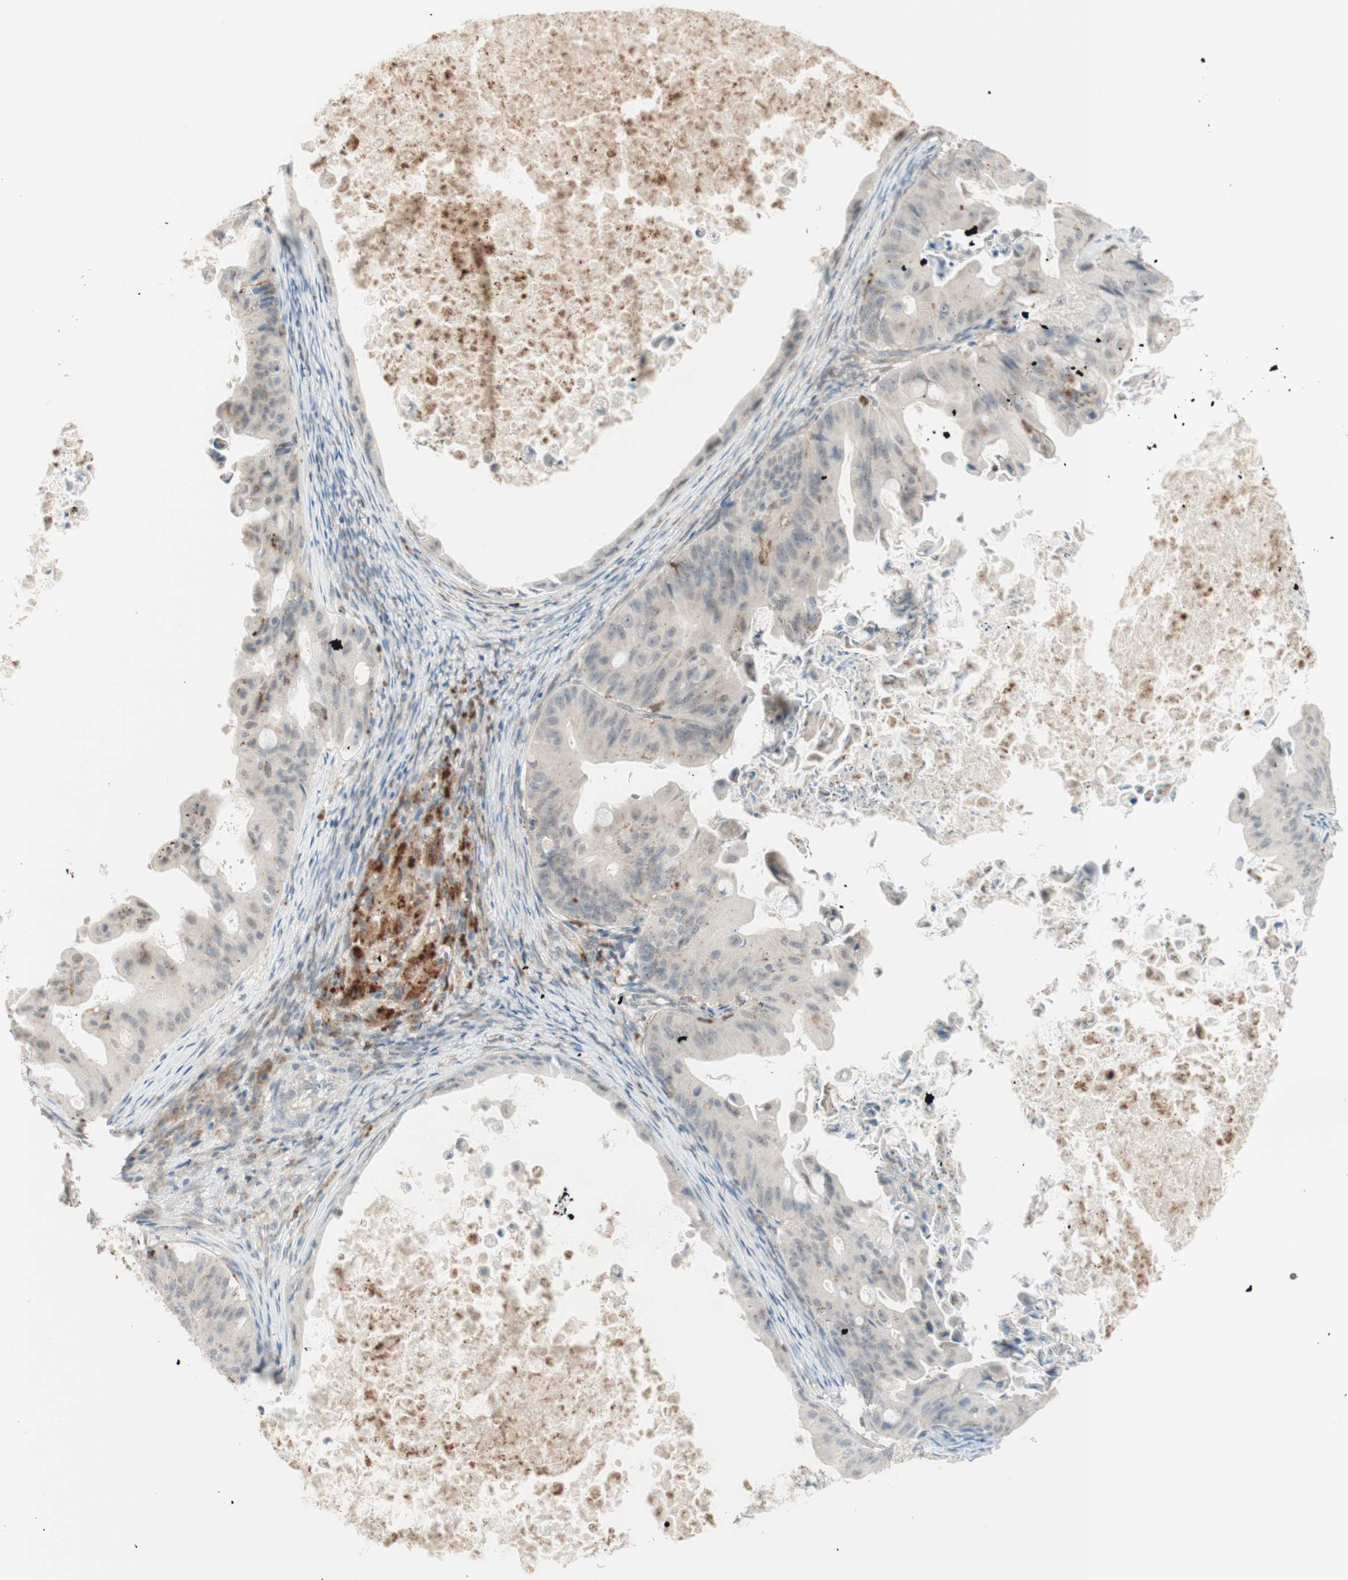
{"staining": {"intensity": "moderate", "quantity": "<25%", "location": "cytoplasmic/membranous"}, "tissue": "ovarian cancer", "cell_type": "Tumor cells", "image_type": "cancer", "snomed": [{"axis": "morphology", "description": "Cystadenocarcinoma, mucinous, NOS"}, {"axis": "topography", "description": "Ovary"}], "caption": "Mucinous cystadenocarcinoma (ovarian) stained for a protein displays moderate cytoplasmic/membranous positivity in tumor cells.", "gene": "GAPT", "patient": {"sex": "female", "age": 37}}